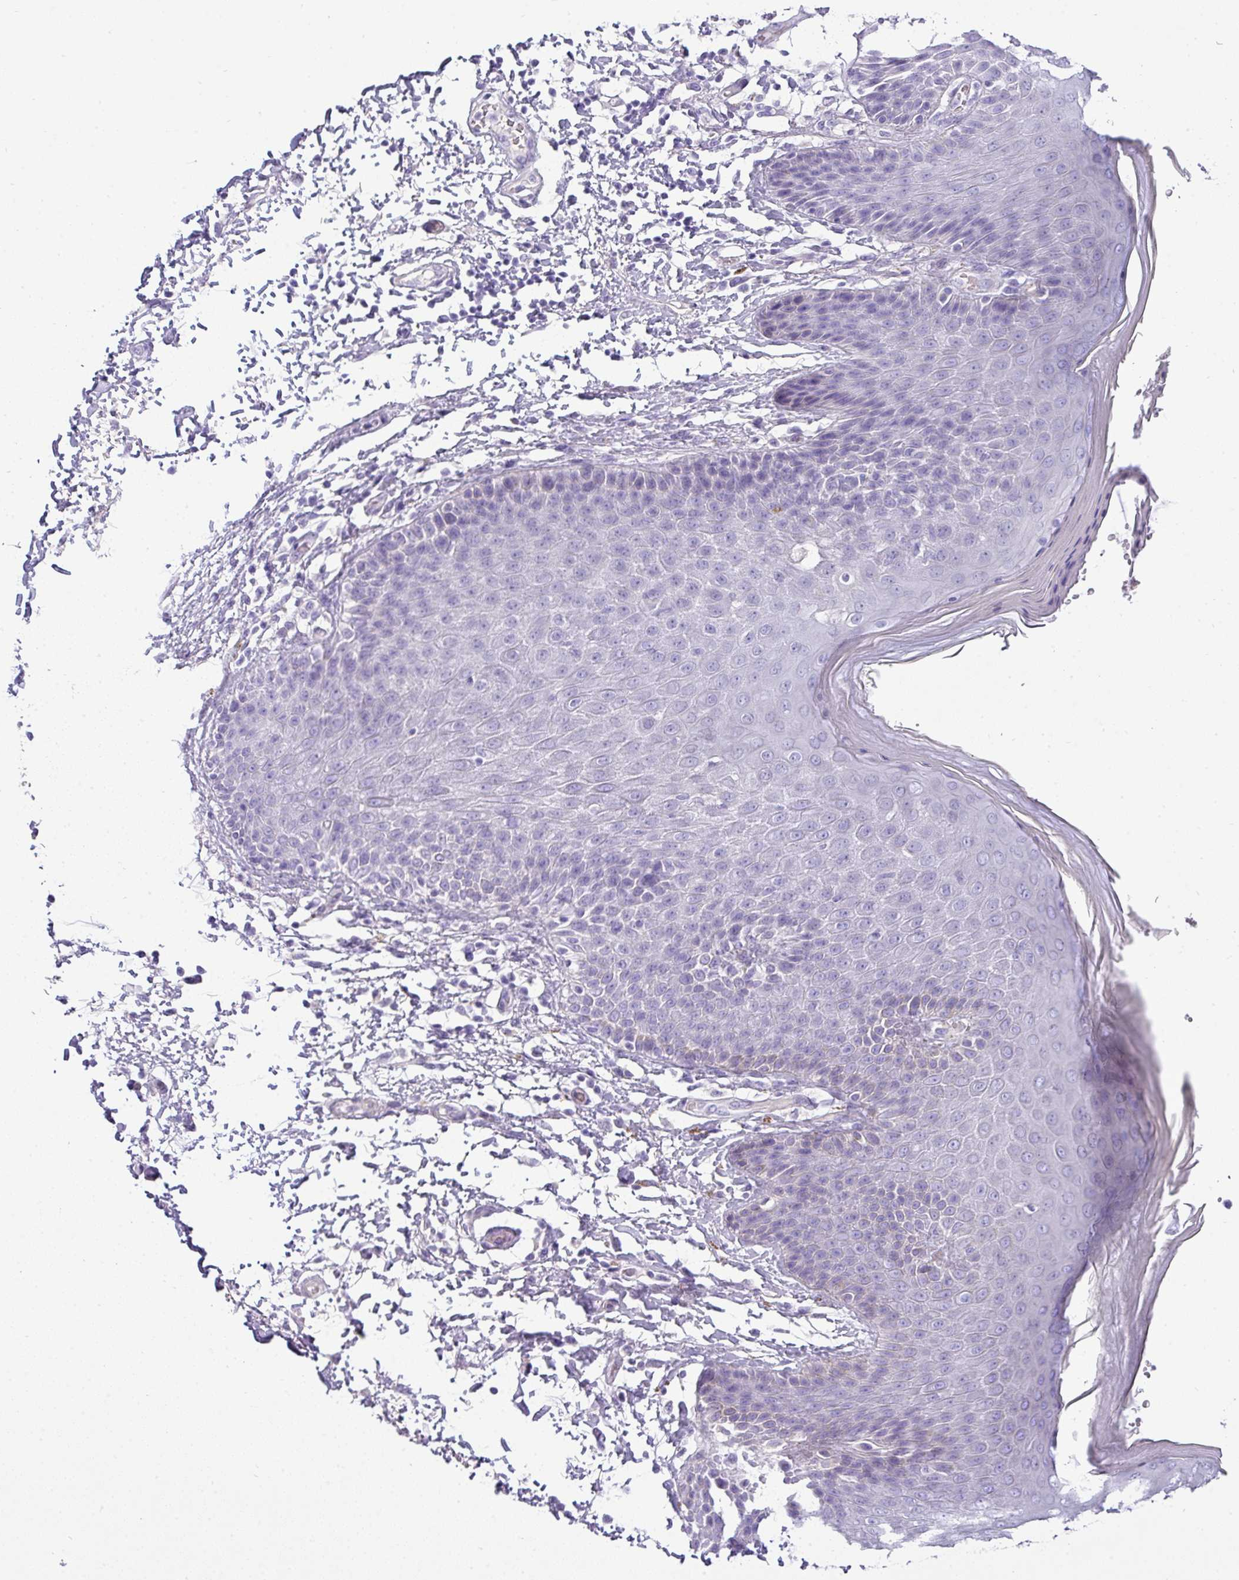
{"staining": {"intensity": "negative", "quantity": "none", "location": "none"}, "tissue": "skin", "cell_type": "Epidermal cells", "image_type": "normal", "snomed": [{"axis": "morphology", "description": "Normal tissue, NOS"}, {"axis": "topography", "description": "Peripheral nerve tissue"}], "caption": "There is no significant staining in epidermal cells of skin. Nuclei are stained in blue.", "gene": "VCX2", "patient": {"sex": "male", "age": 51}}